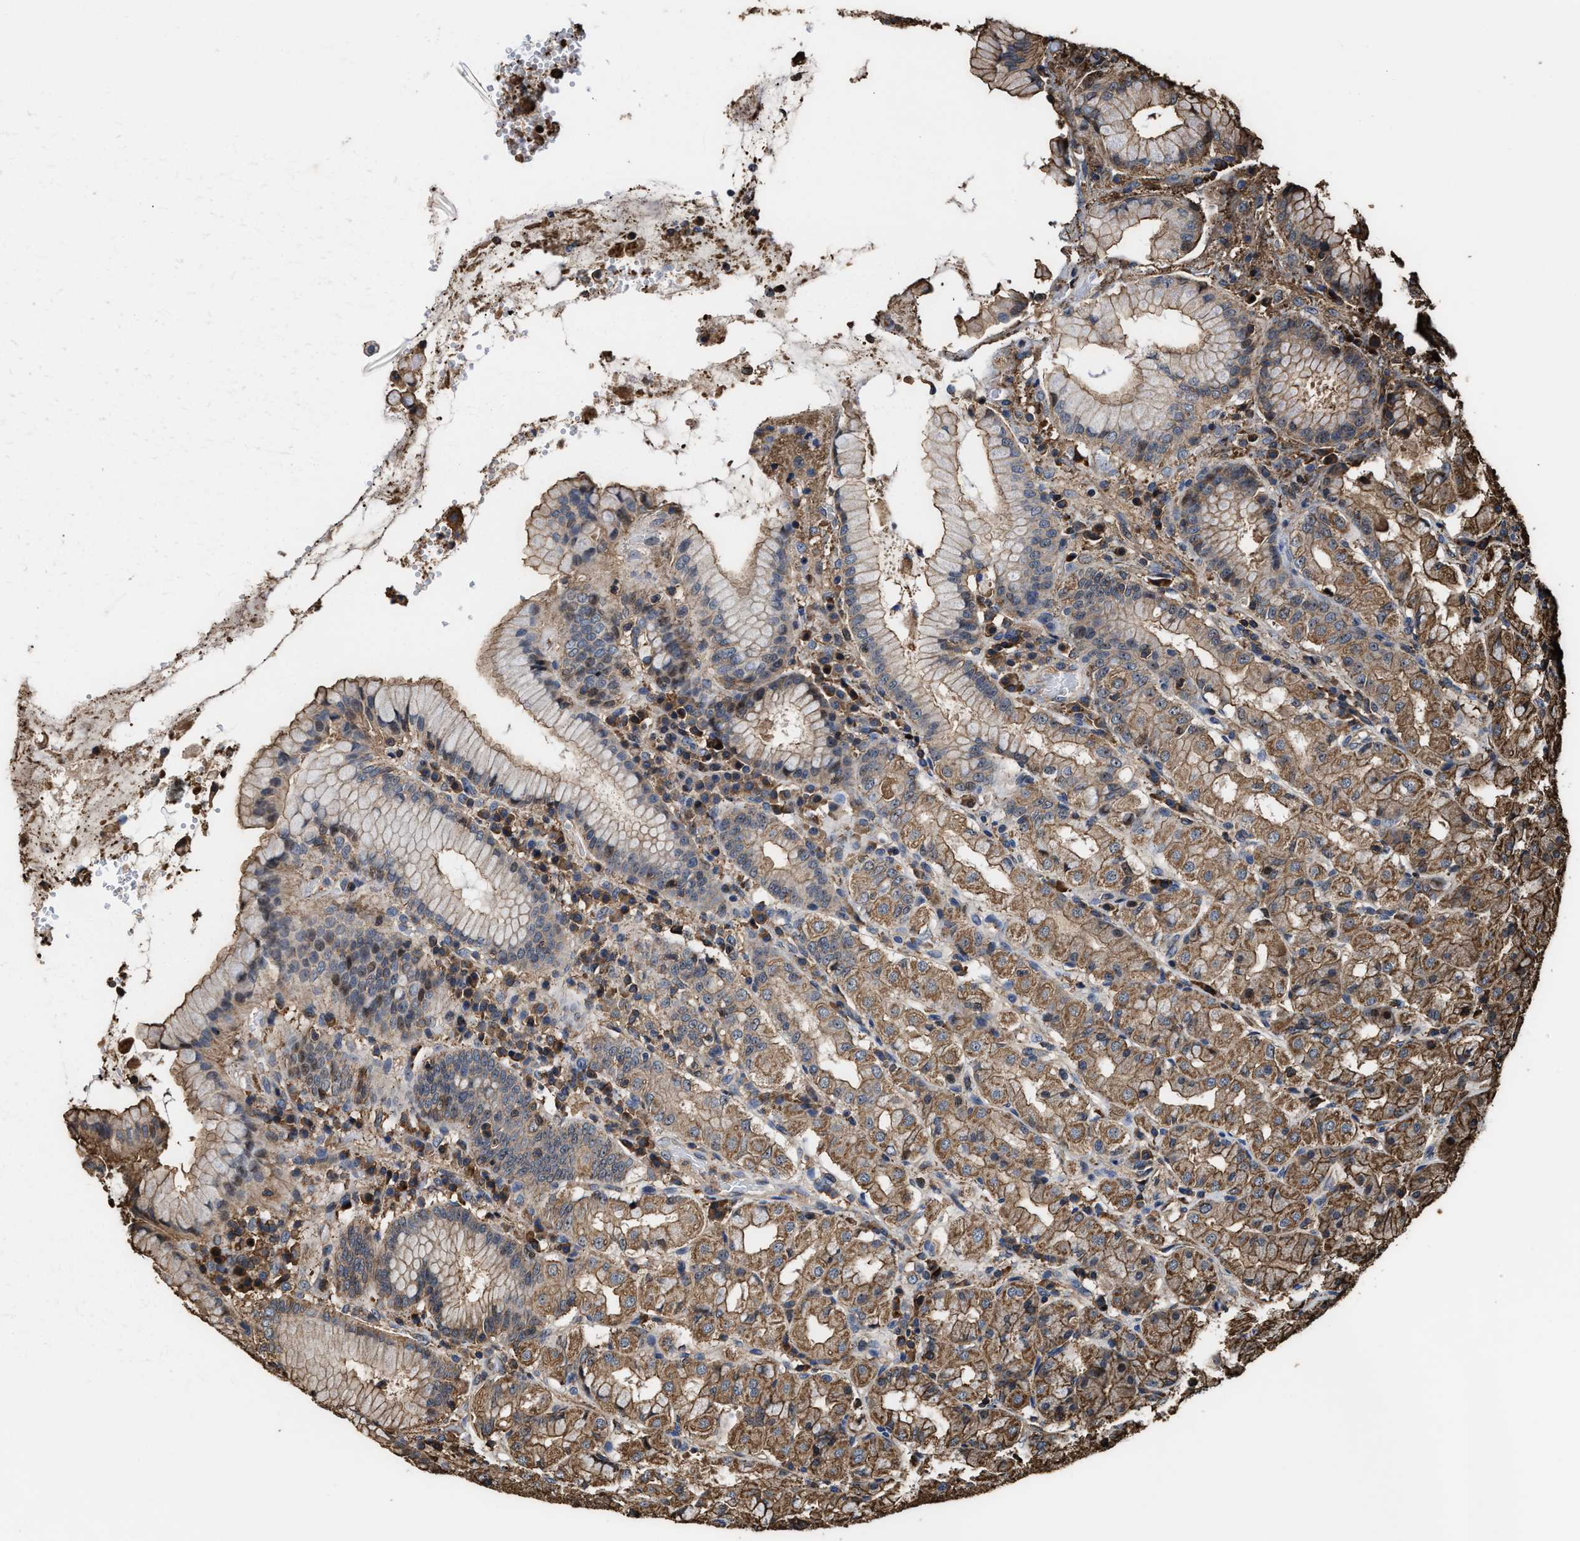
{"staining": {"intensity": "moderate", "quantity": ">75%", "location": "cytoplasmic/membranous"}, "tissue": "stomach", "cell_type": "Glandular cells", "image_type": "normal", "snomed": [{"axis": "morphology", "description": "Normal tissue, NOS"}, {"axis": "topography", "description": "Stomach"}, {"axis": "topography", "description": "Stomach, lower"}], "caption": "Immunohistochemistry staining of benign stomach, which shows medium levels of moderate cytoplasmic/membranous positivity in about >75% of glandular cells indicating moderate cytoplasmic/membranous protein positivity. The staining was performed using DAB (brown) for protein detection and nuclei were counterstained in hematoxylin (blue).", "gene": "KBTBD2", "patient": {"sex": "female", "age": 56}}